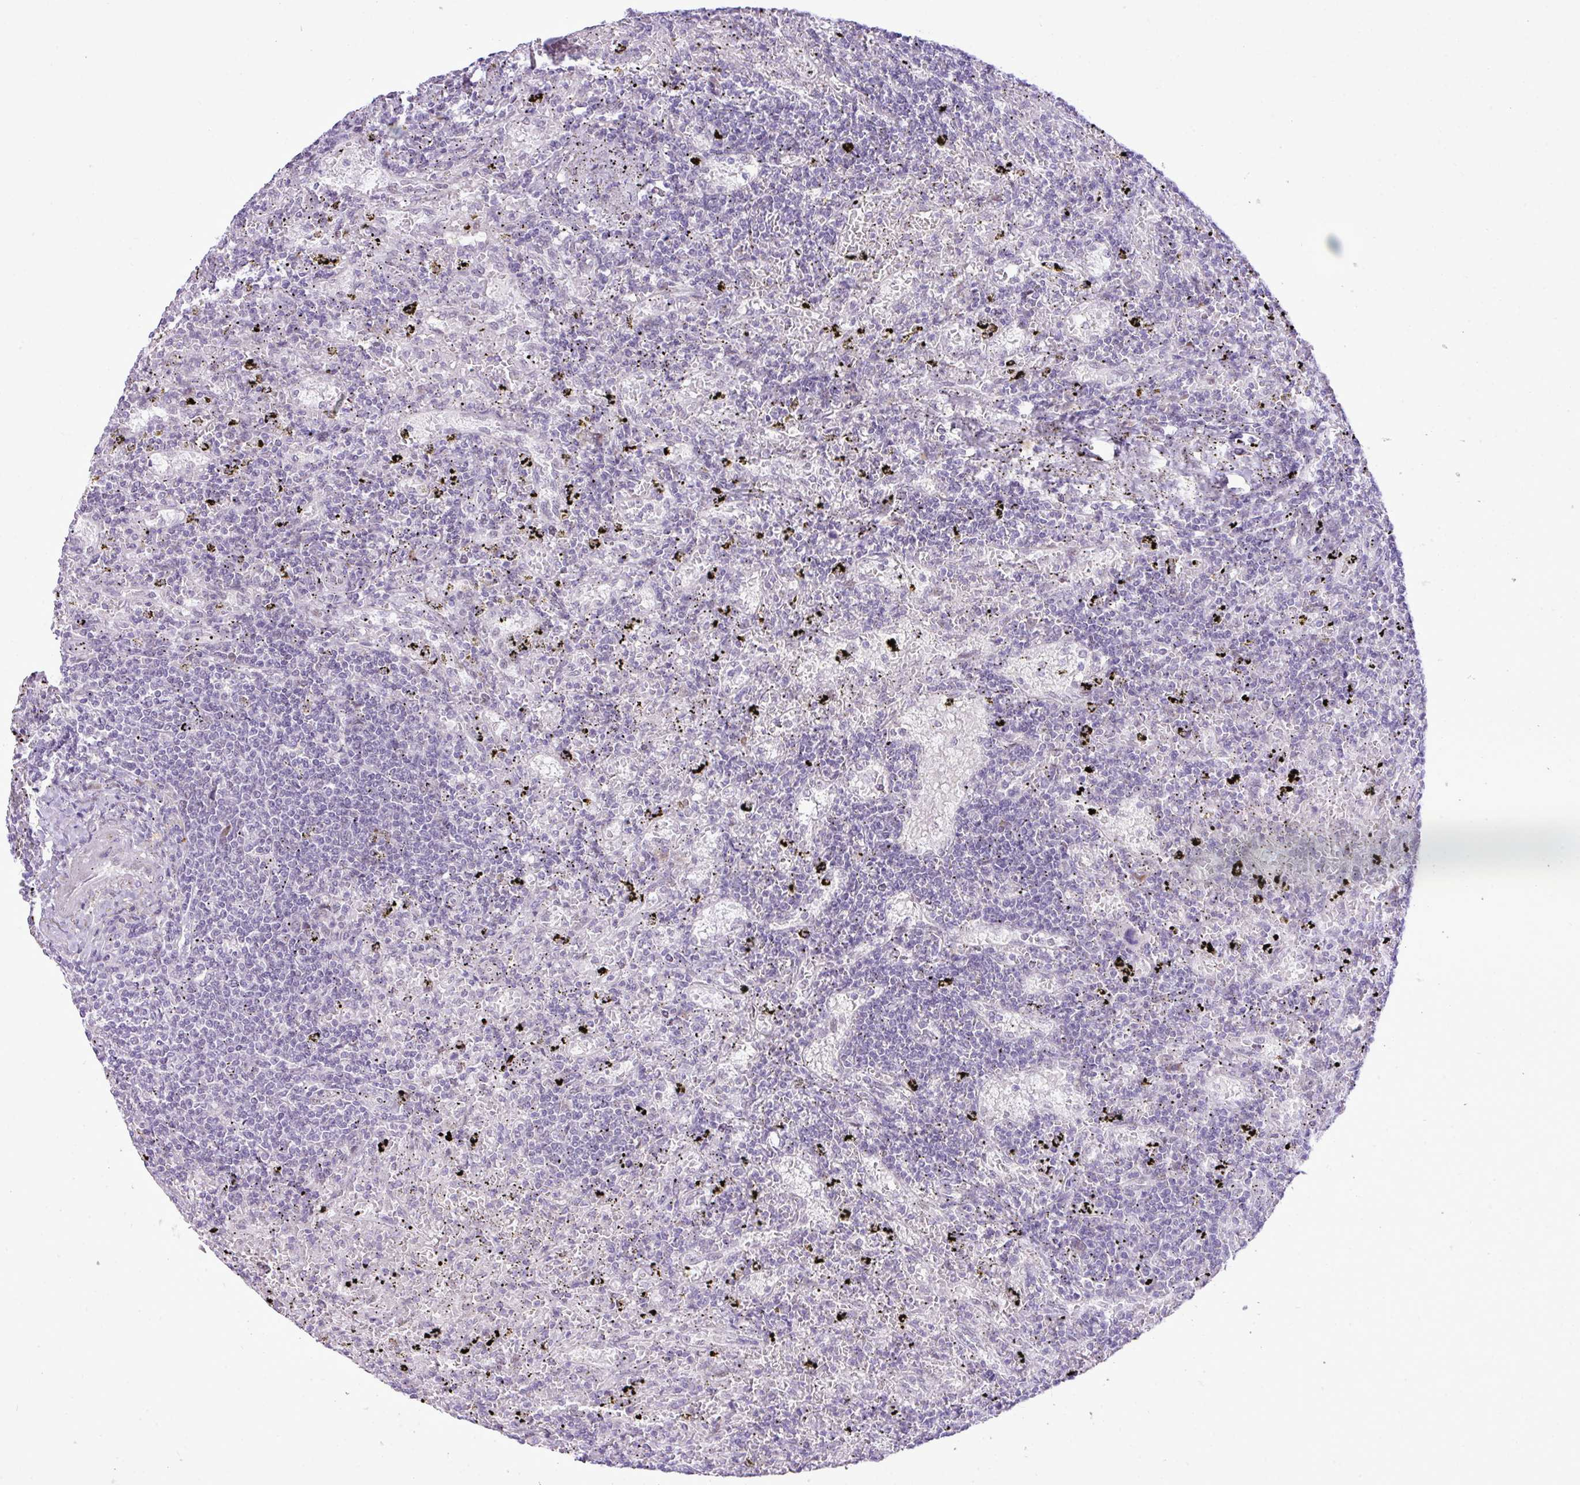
{"staining": {"intensity": "negative", "quantity": "none", "location": "none"}, "tissue": "lymphoma", "cell_type": "Tumor cells", "image_type": "cancer", "snomed": [{"axis": "morphology", "description": "Malignant lymphoma, non-Hodgkin's type, Low grade"}, {"axis": "topography", "description": "Spleen"}], "caption": "An immunohistochemistry histopathology image of low-grade malignant lymphoma, non-Hodgkin's type is shown. There is no staining in tumor cells of low-grade malignant lymphoma, non-Hodgkin's type.", "gene": "ELOA2", "patient": {"sex": "male", "age": 76}}